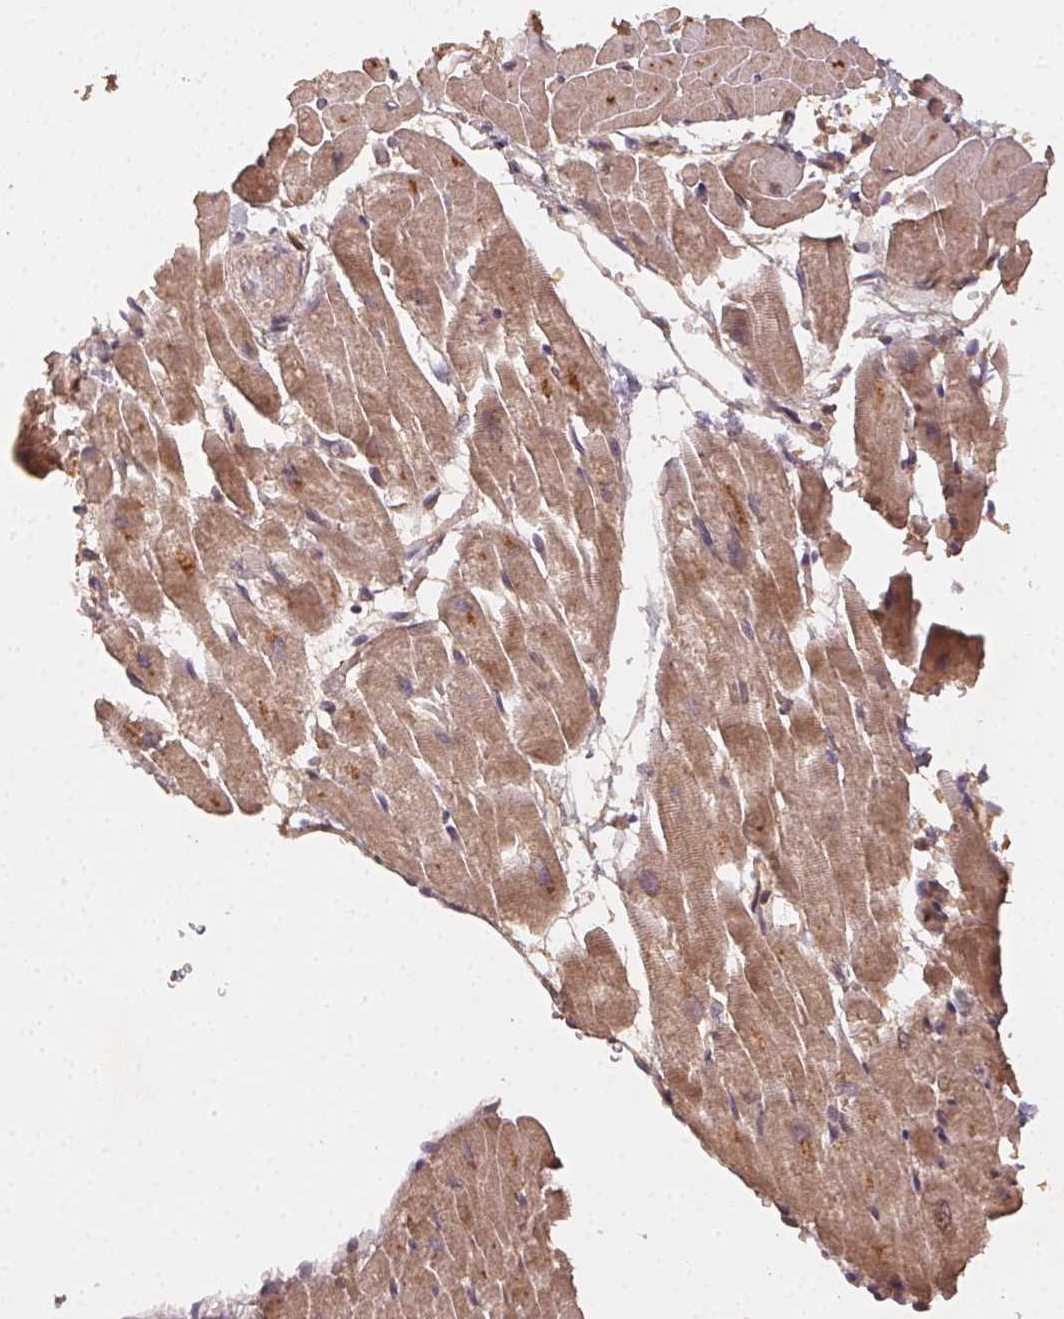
{"staining": {"intensity": "moderate", "quantity": "25%-75%", "location": "cytoplasmic/membranous"}, "tissue": "heart muscle", "cell_type": "Cardiomyocytes", "image_type": "normal", "snomed": [{"axis": "morphology", "description": "Normal tissue, NOS"}, {"axis": "topography", "description": "Heart"}], "caption": "The micrograph exhibits staining of benign heart muscle, revealing moderate cytoplasmic/membranous protein staining (brown color) within cardiomyocytes.", "gene": "RALA", "patient": {"sex": "male", "age": 37}}